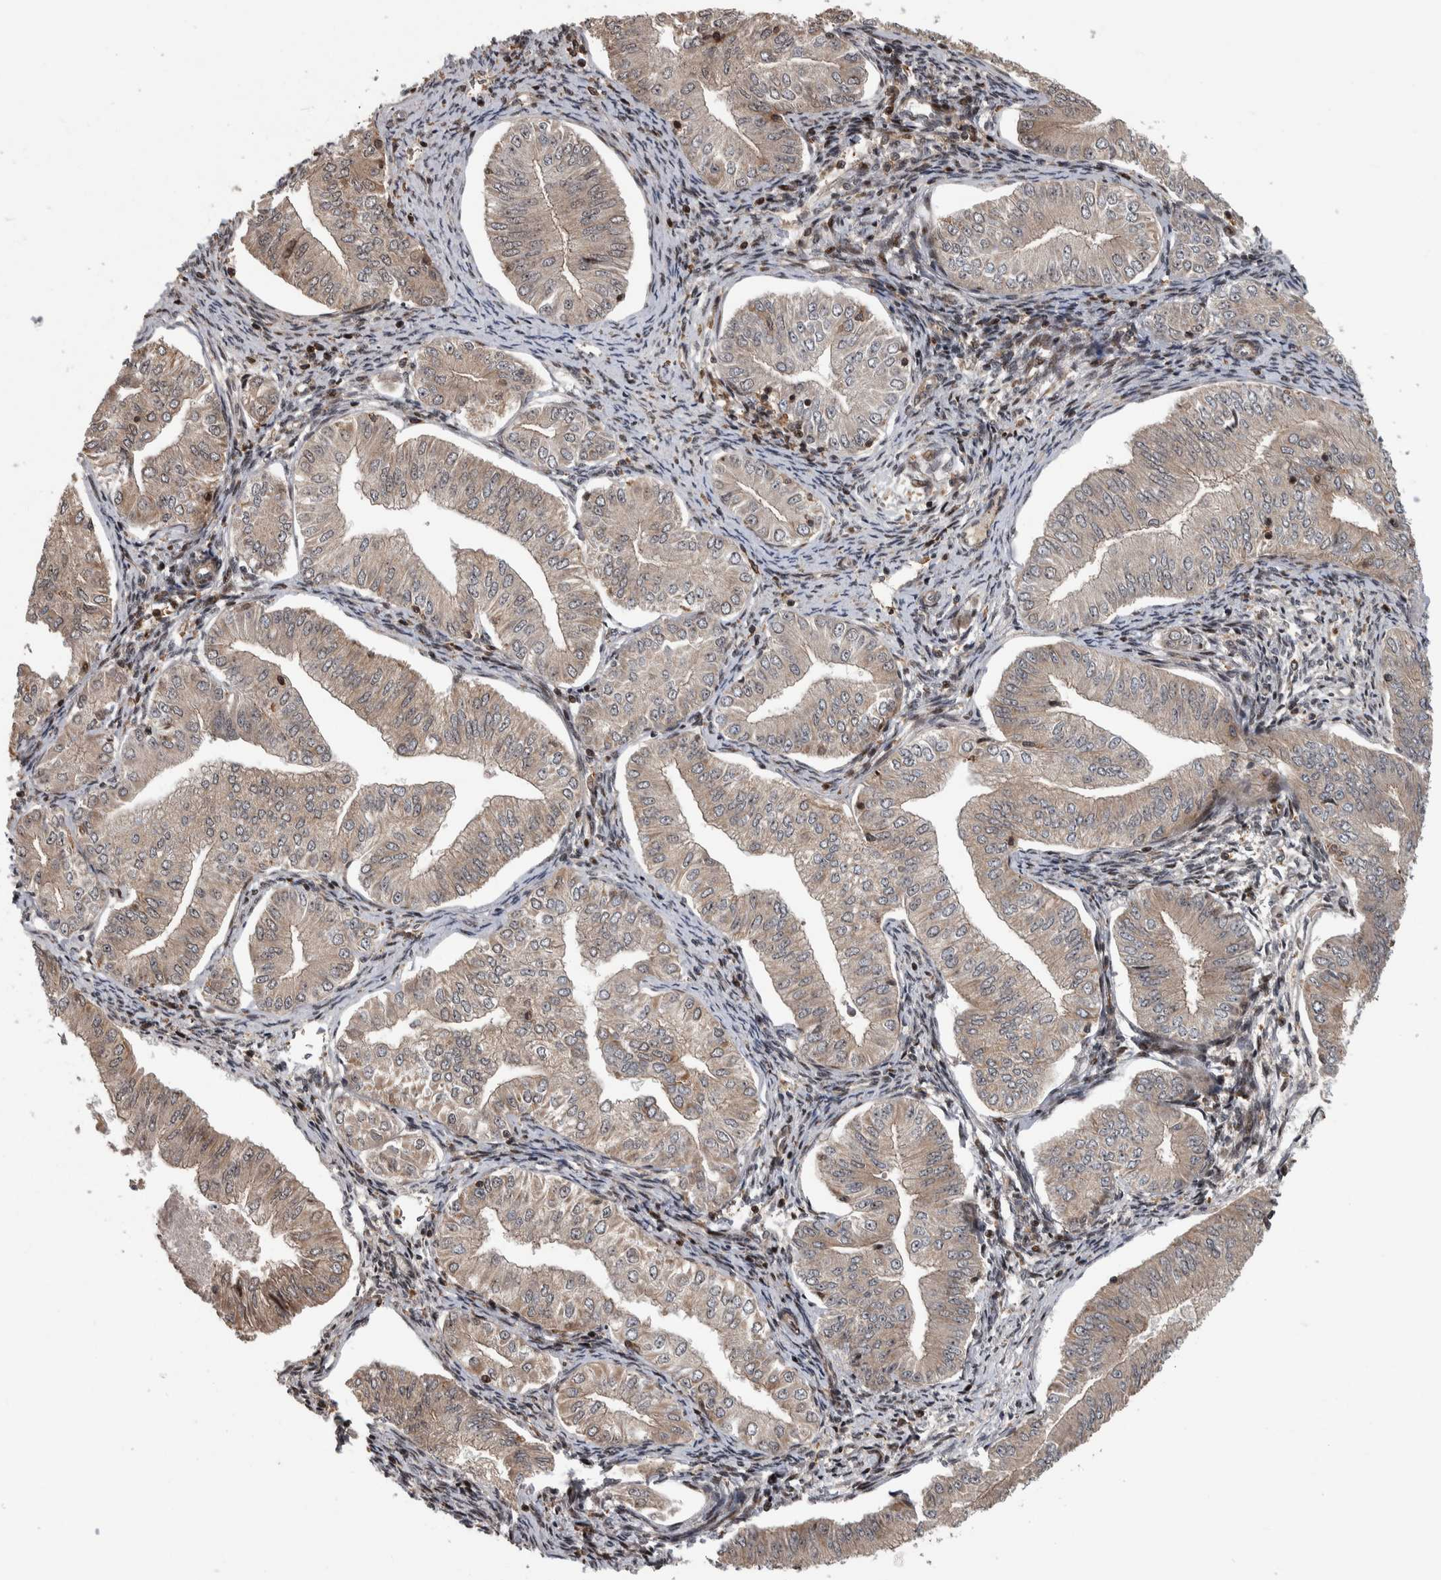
{"staining": {"intensity": "weak", "quantity": ">75%", "location": "cytoplasmic/membranous"}, "tissue": "endometrial cancer", "cell_type": "Tumor cells", "image_type": "cancer", "snomed": [{"axis": "morphology", "description": "Normal tissue, NOS"}, {"axis": "morphology", "description": "Adenocarcinoma, NOS"}, {"axis": "topography", "description": "Endometrium"}], "caption": "IHC of endometrial adenocarcinoma reveals low levels of weak cytoplasmic/membranous positivity in about >75% of tumor cells. The staining was performed using DAB, with brown indicating positive protein expression. Nuclei are stained blue with hematoxylin.", "gene": "ARFGEF1", "patient": {"sex": "female", "age": 53}}